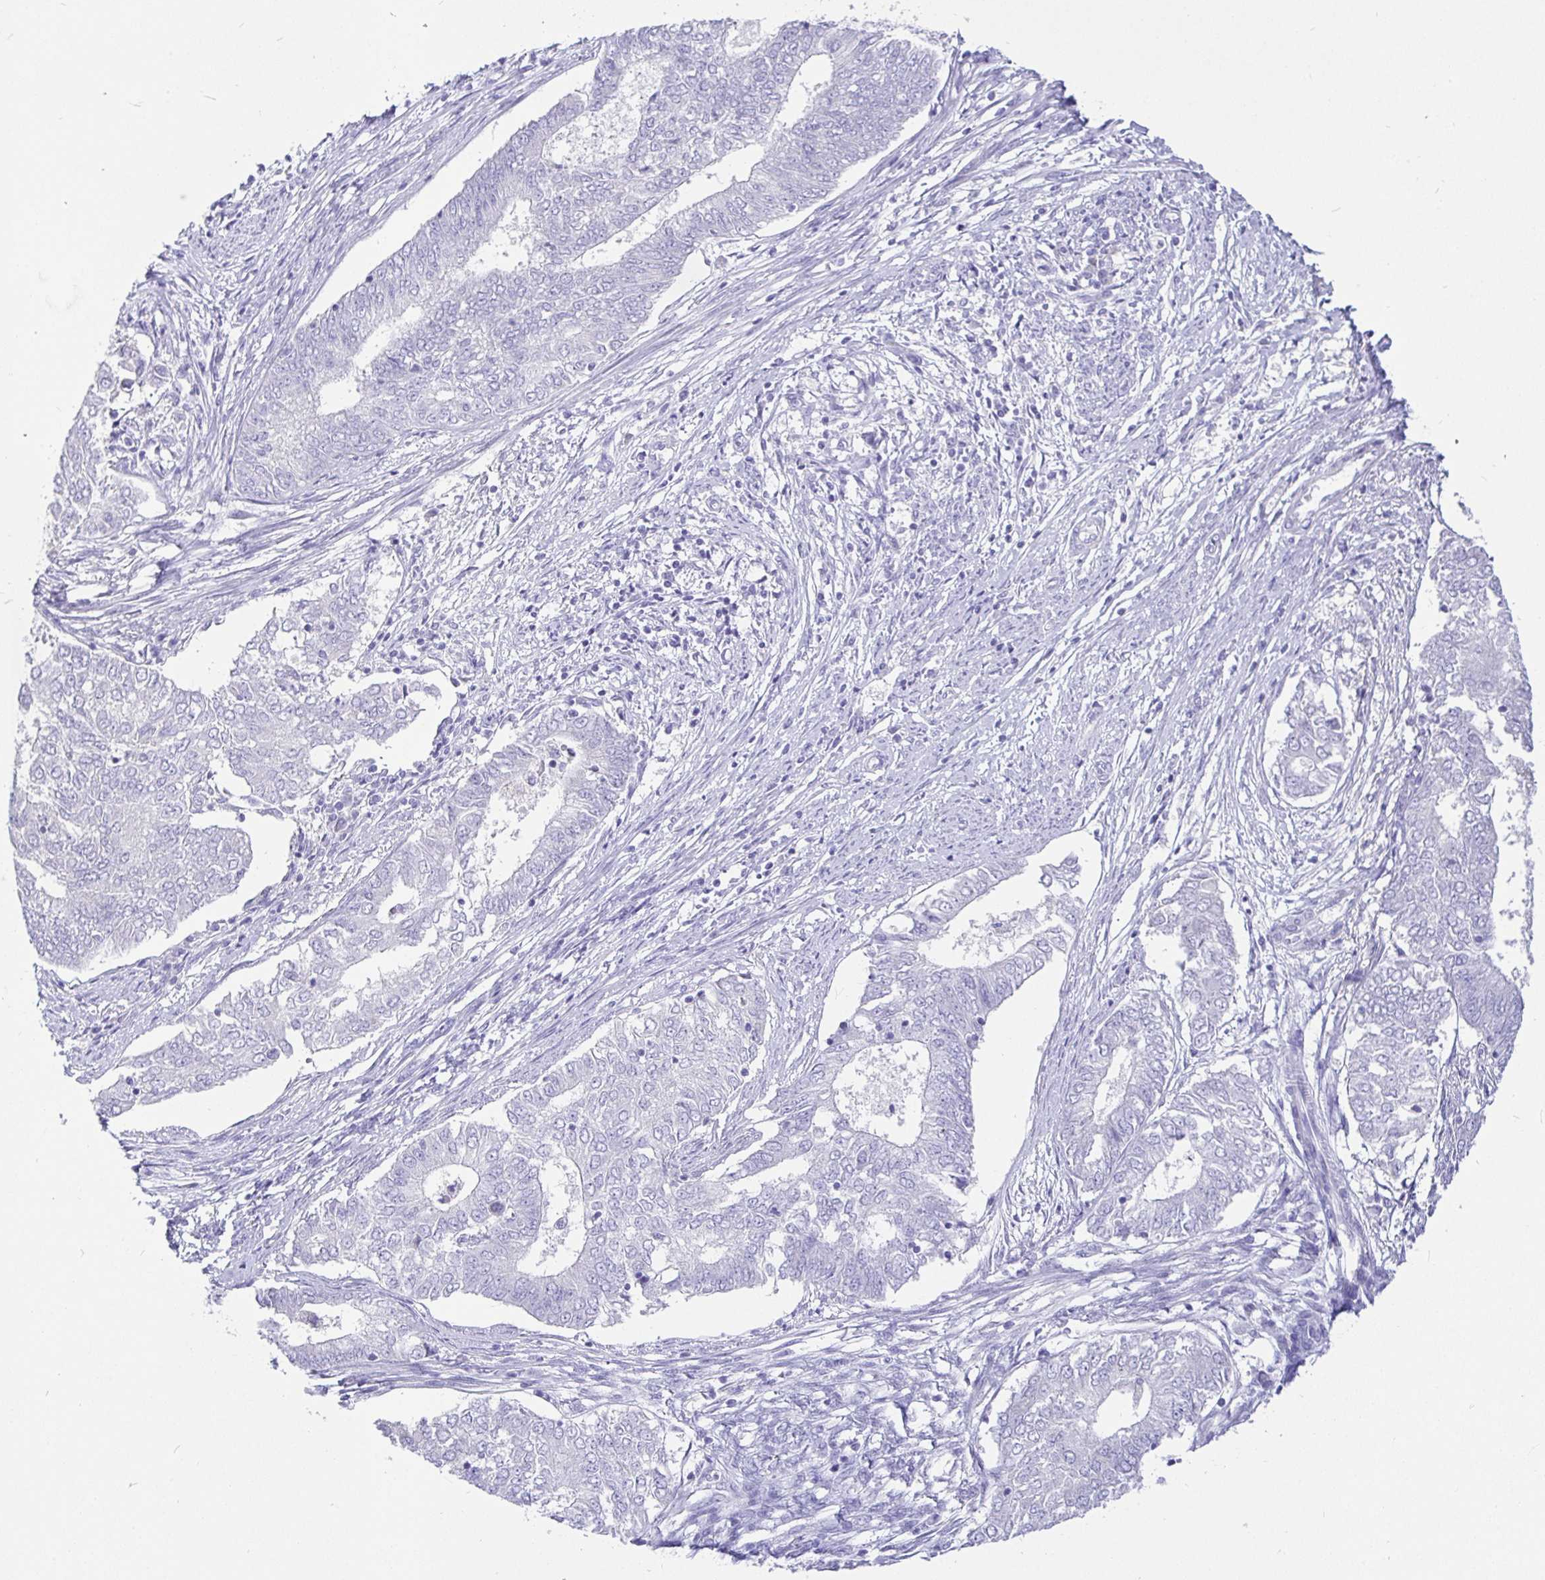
{"staining": {"intensity": "negative", "quantity": "none", "location": "none"}, "tissue": "endometrial cancer", "cell_type": "Tumor cells", "image_type": "cancer", "snomed": [{"axis": "morphology", "description": "Adenocarcinoma, NOS"}, {"axis": "topography", "description": "Endometrium"}], "caption": "Human endometrial cancer (adenocarcinoma) stained for a protein using IHC demonstrates no expression in tumor cells.", "gene": "TPTE", "patient": {"sex": "female", "age": 62}}